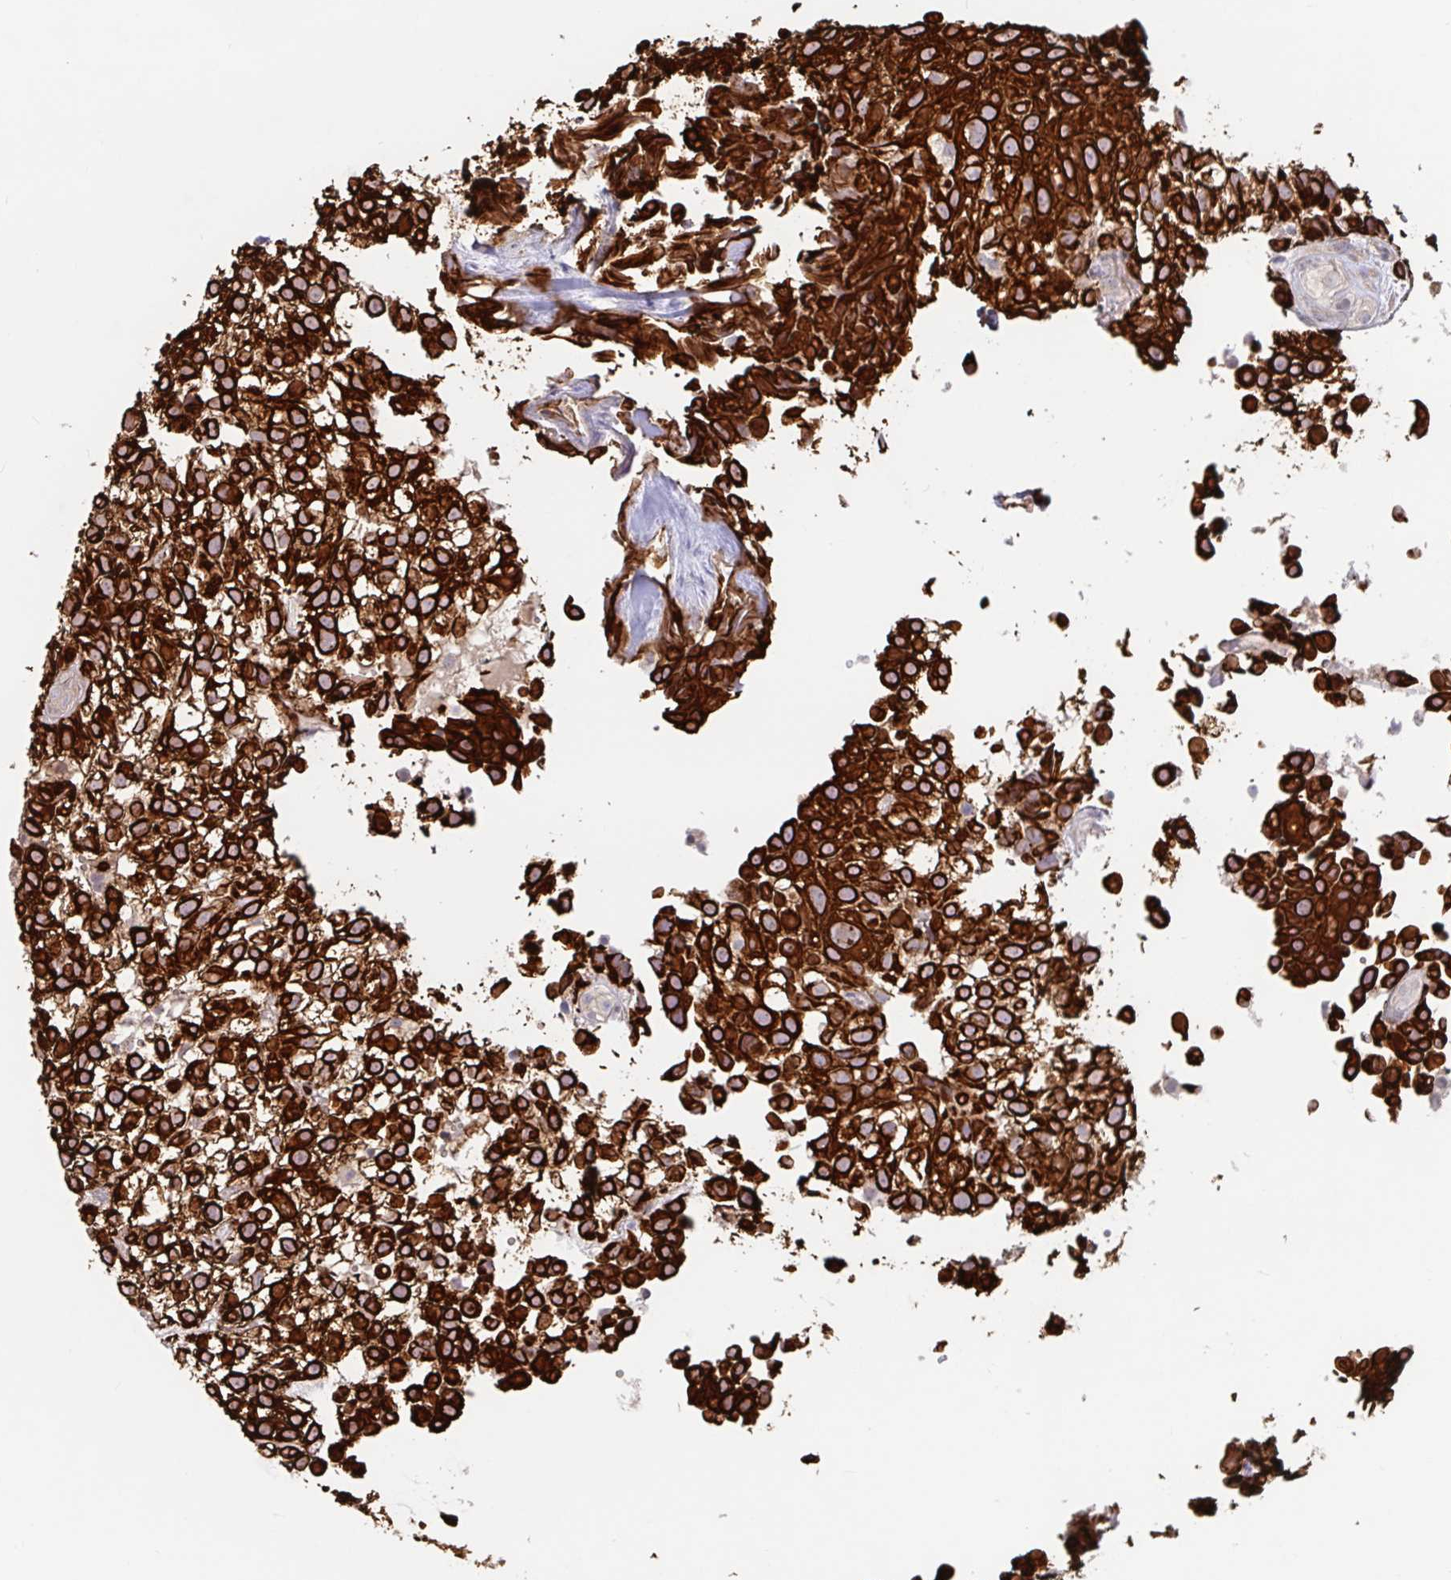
{"staining": {"intensity": "strong", "quantity": ">75%", "location": "cytoplasmic/membranous"}, "tissue": "urothelial cancer", "cell_type": "Tumor cells", "image_type": "cancer", "snomed": [{"axis": "morphology", "description": "Urothelial carcinoma, High grade"}, {"axis": "topography", "description": "Urinary bladder"}], "caption": "Tumor cells exhibit strong cytoplasmic/membranous positivity in approximately >75% of cells in urothelial cancer.", "gene": "AACS", "patient": {"sex": "male", "age": 56}}